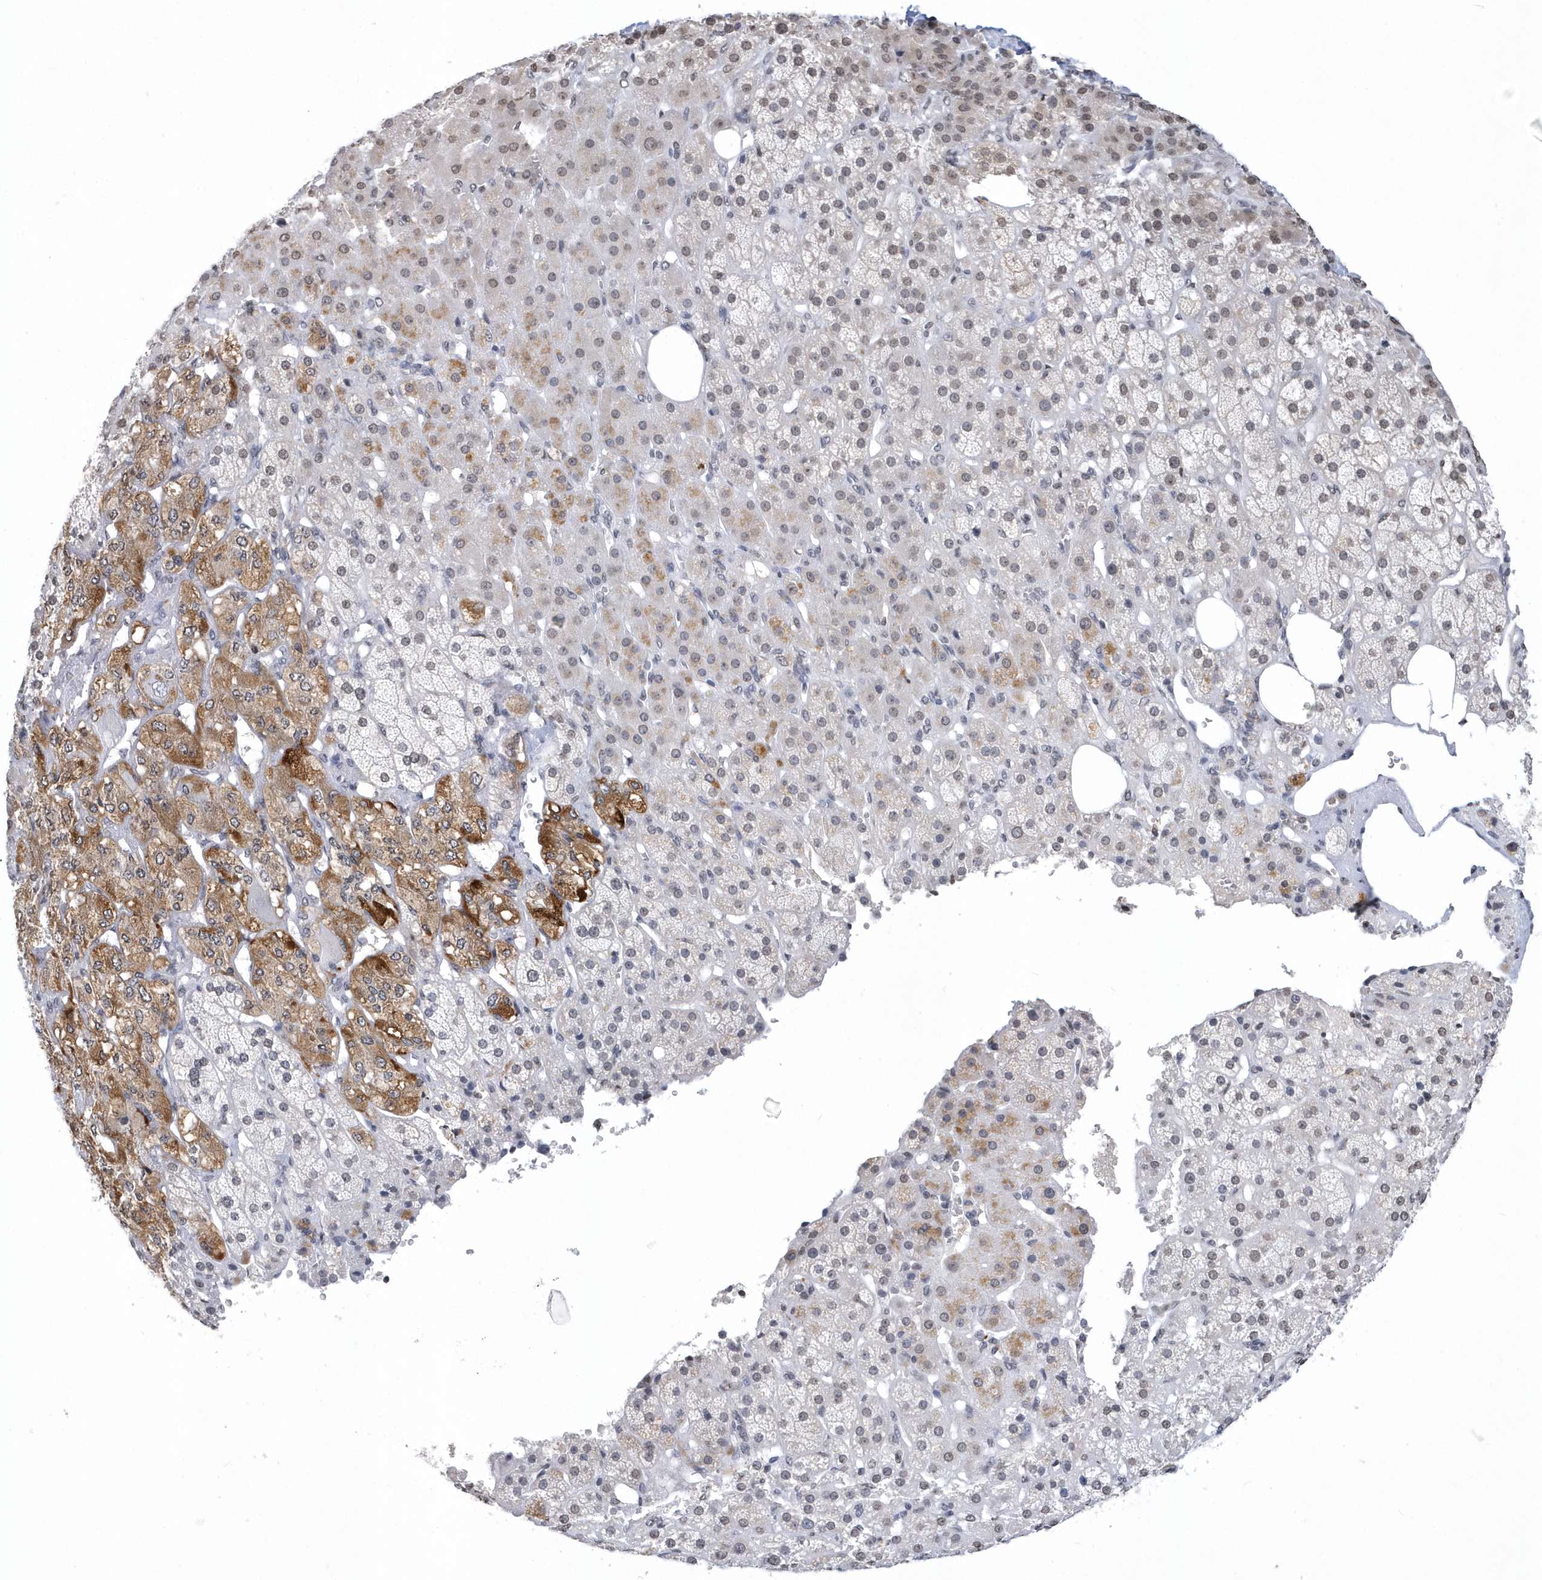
{"staining": {"intensity": "moderate", "quantity": "<25%", "location": "cytoplasmic/membranous"}, "tissue": "adrenal gland", "cell_type": "Glandular cells", "image_type": "normal", "snomed": [{"axis": "morphology", "description": "Normal tissue, NOS"}, {"axis": "topography", "description": "Adrenal gland"}], "caption": "Normal adrenal gland displays moderate cytoplasmic/membranous positivity in approximately <25% of glandular cells, visualized by immunohistochemistry.", "gene": "VWA5B2", "patient": {"sex": "female", "age": 57}}